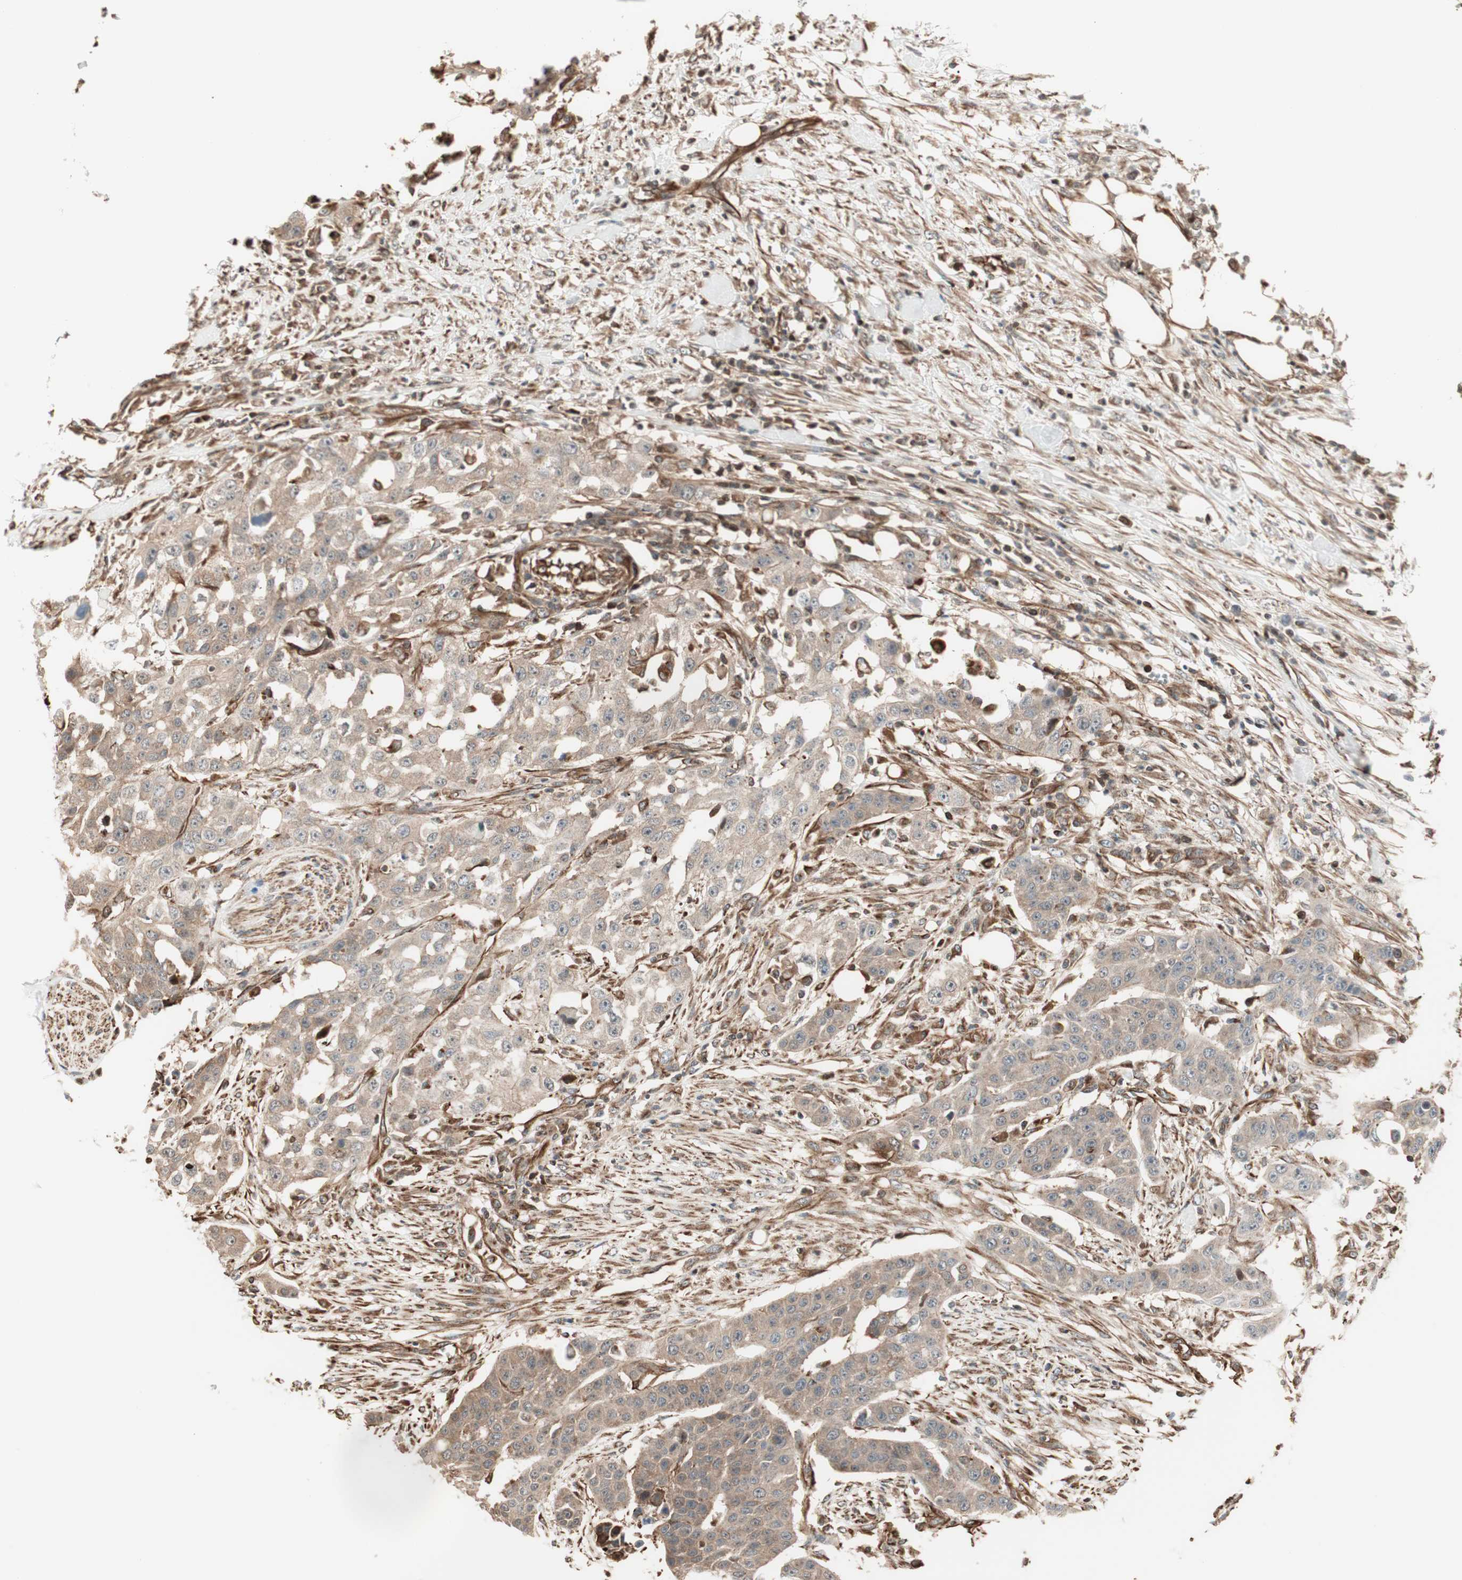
{"staining": {"intensity": "weak", "quantity": ">75%", "location": "cytoplasmic/membranous"}, "tissue": "urothelial cancer", "cell_type": "Tumor cells", "image_type": "cancer", "snomed": [{"axis": "morphology", "description": "Urothelial carcinoma, High grade"}, {"axis": "topography", "description": "Urinary bladder"}], "caption": "The micrograph exhibits immunohistochemical staining of urothelial carcinoma (high-grade). There is weak cytoplasmic/membranous positivity is seen in about >75% of tumor cells. (DAB IHC with brightfield microscopy, high magnification).", "gene": "MAD2L2", "patient": {"sex": "male", "age": 74}}